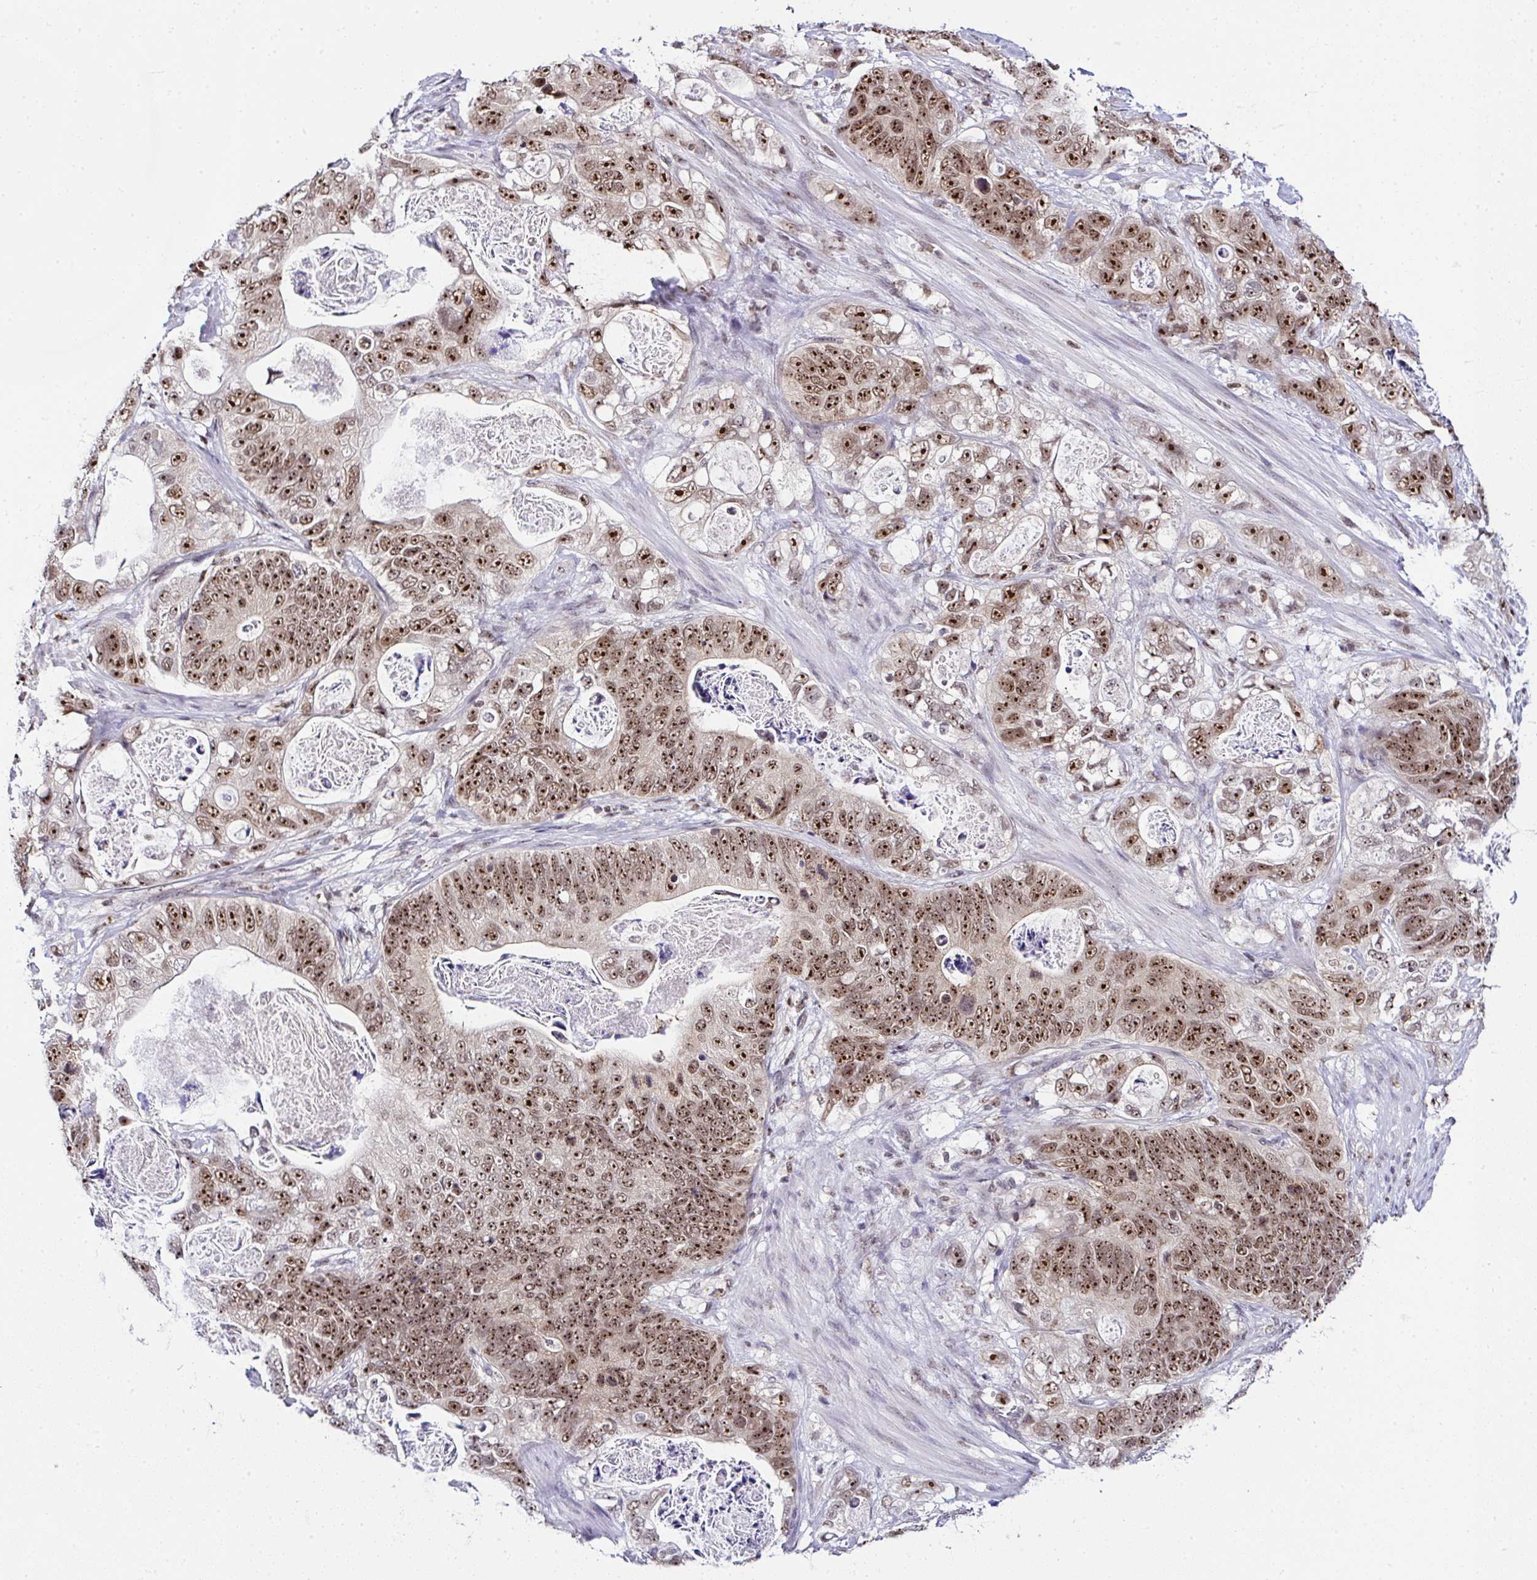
{"staining": {"intensity": "strong", "quantity": ">75%", "location": "nuclear"}, "tissue": "stomach cancer", "cell_type": "Tumor cells", "image_type": "cancer", "snomed": [{"axis": "morphology", "description": "Normal tissue, NOS"}, {"axis": "morphology", "description": "Adenocarcinoma, NOS"}, {"axis": "topography", "description": "Stomach"}], "caption": "Stomach adenocarcinoma was stained to show a protein in brown. There is high levels of strong nuclear positivity in about >75% of tumor cells.", "gene": "PTPN2", "patient": {"sex": "female", "age": 89}}